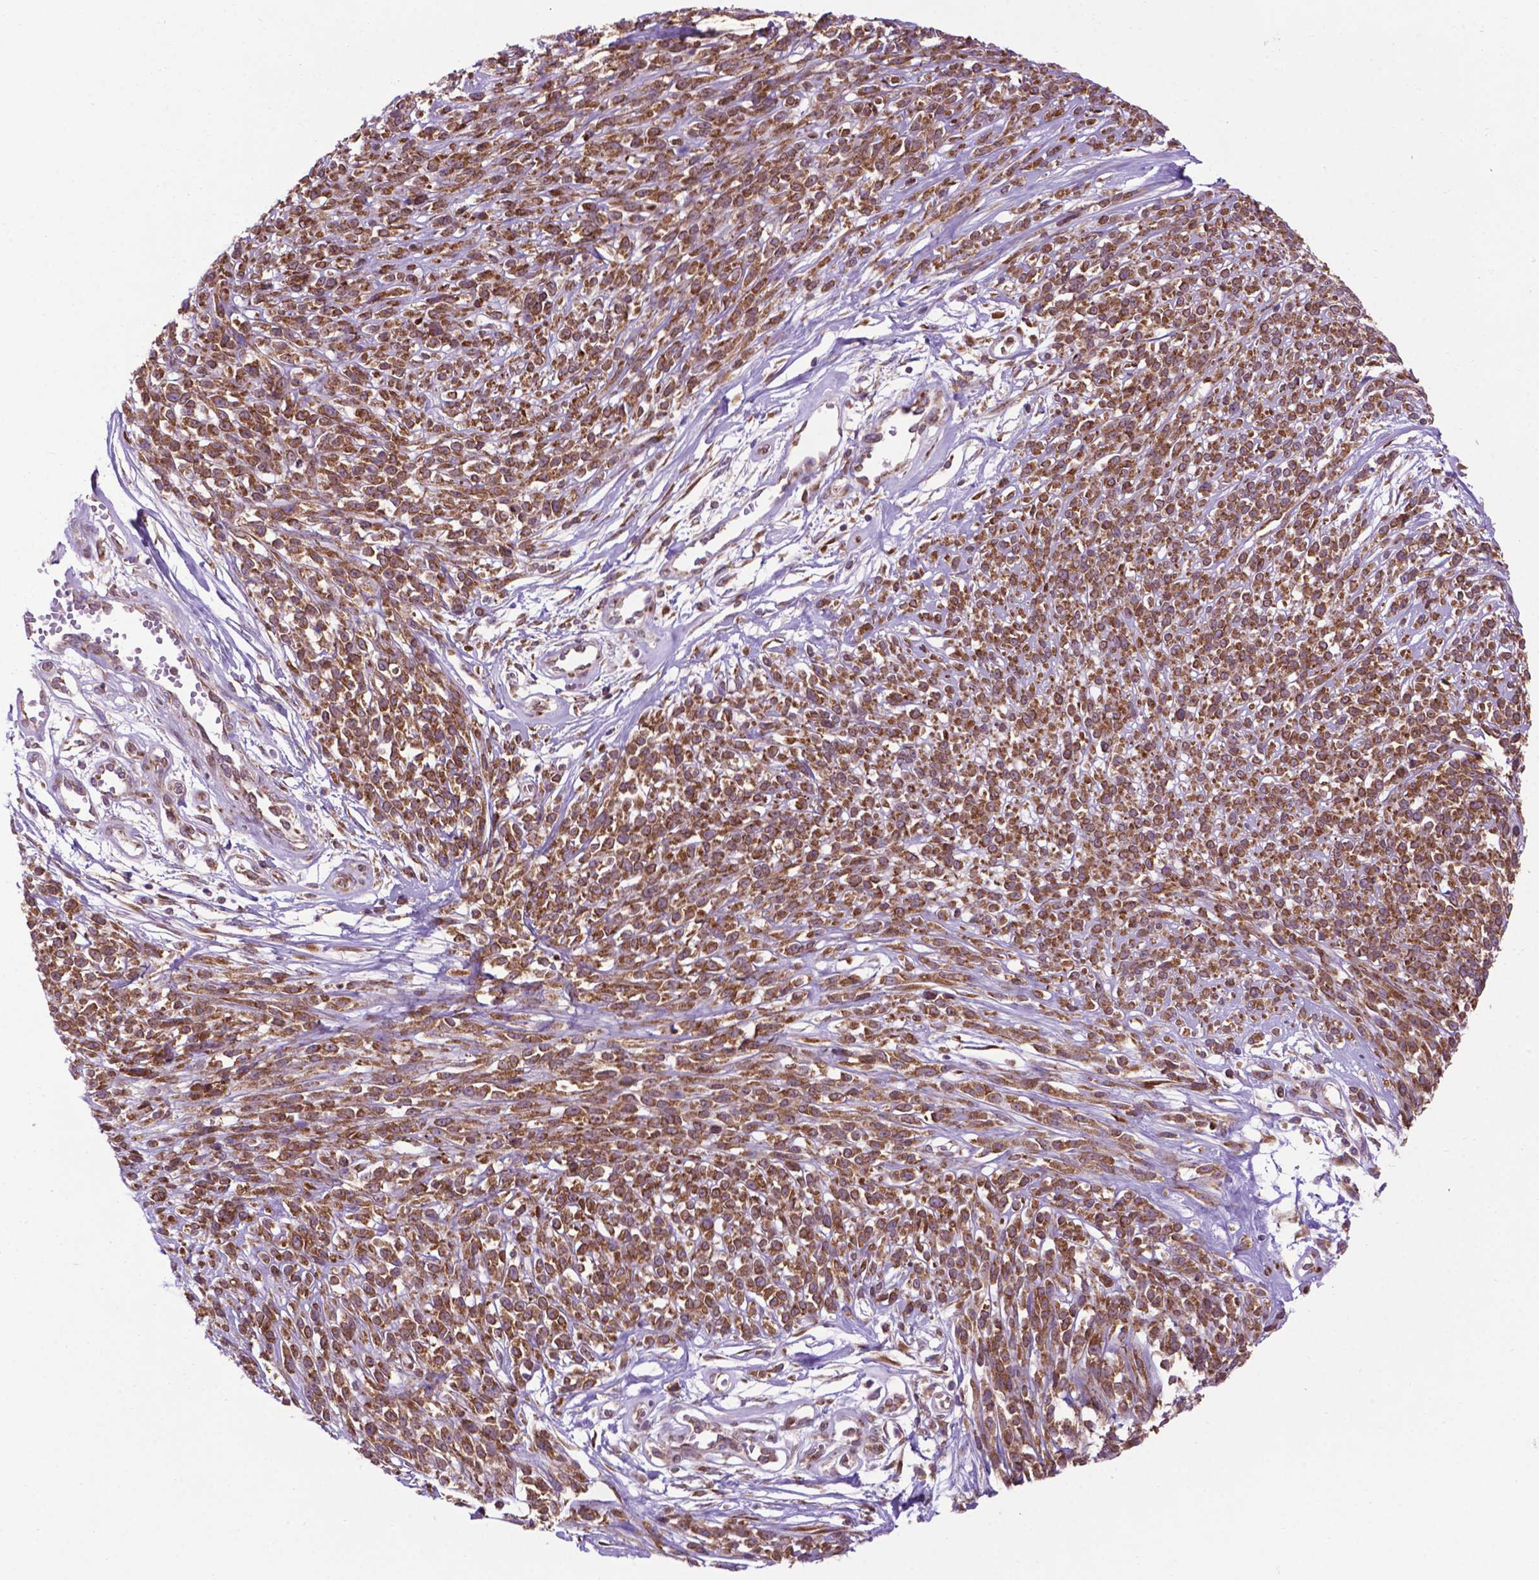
{"staining": {"intensity": "moderate", "quantity": ">75%", "location": "cytoplasmic/membranous"}, "tissue": "melanoma", "cell_type": "Tumor cells", "image_type": "cancer", "snomed": [{"axis": "morphology", "description": "Malignant melanoma, NOS"}, {"axis": "topography", "description": "Skin"}, {"axis": "topography", "description": "Skin of trunk"}], "caption": "Immunohistochemistry micrograph of neoplastic tissue: malignant melanoma stained using IHC reveals medium levels of moderate protein expression localized specifically in the cytoplasmic/membranous of tumor cells, appearing as a cytoplasmic/membranous brown color.", "gene": "WDR83OS", "patient": {"sex": "male", "age": 74}}